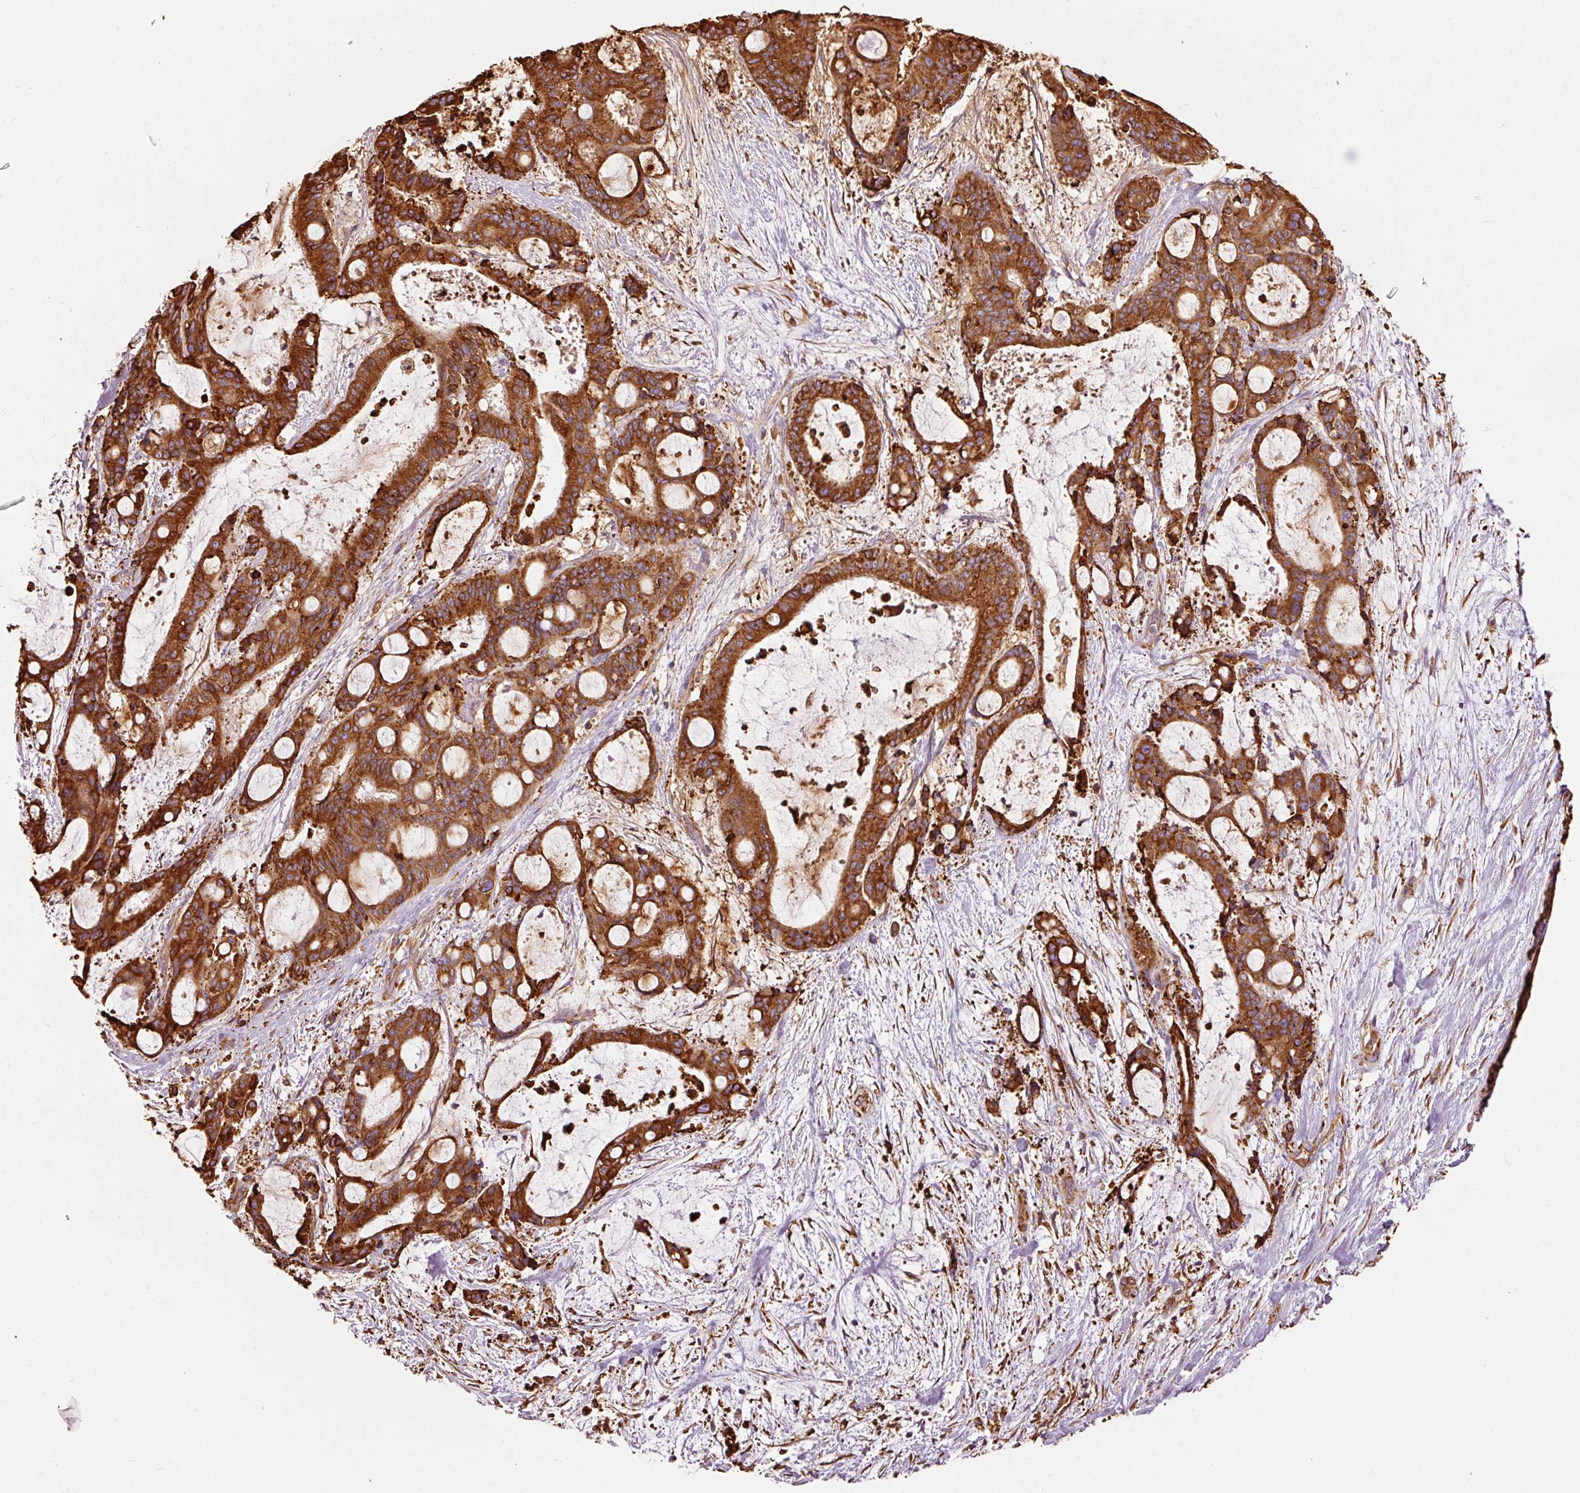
{"staining": {"intensity": "strong", "quantity": ">75%", "location": "cytoplasmic/membranous"}, "tissue": "liver cancer", "cell_type": "Tumor cells", "image_type": "cancer", "snomed": [{"axis": "morphology", "description": "Normal tissue, NOS"}, {"axis": "morphology", "description": "Cholangiocarcinoma"}, {"axis": "topography", "description": "Liver"}, {"axis": "topography", "description": "Peripheral nerve tissue"}], "caption": "DAB immunohistochemical staining of liver cancer (cholangiocarcinoma) reveals strong cytoplasmic/membranous protein staining in approximately >75% of tumor cells.", "gene": "KLC1", "patient": {"sex": "female", "age": 73}}